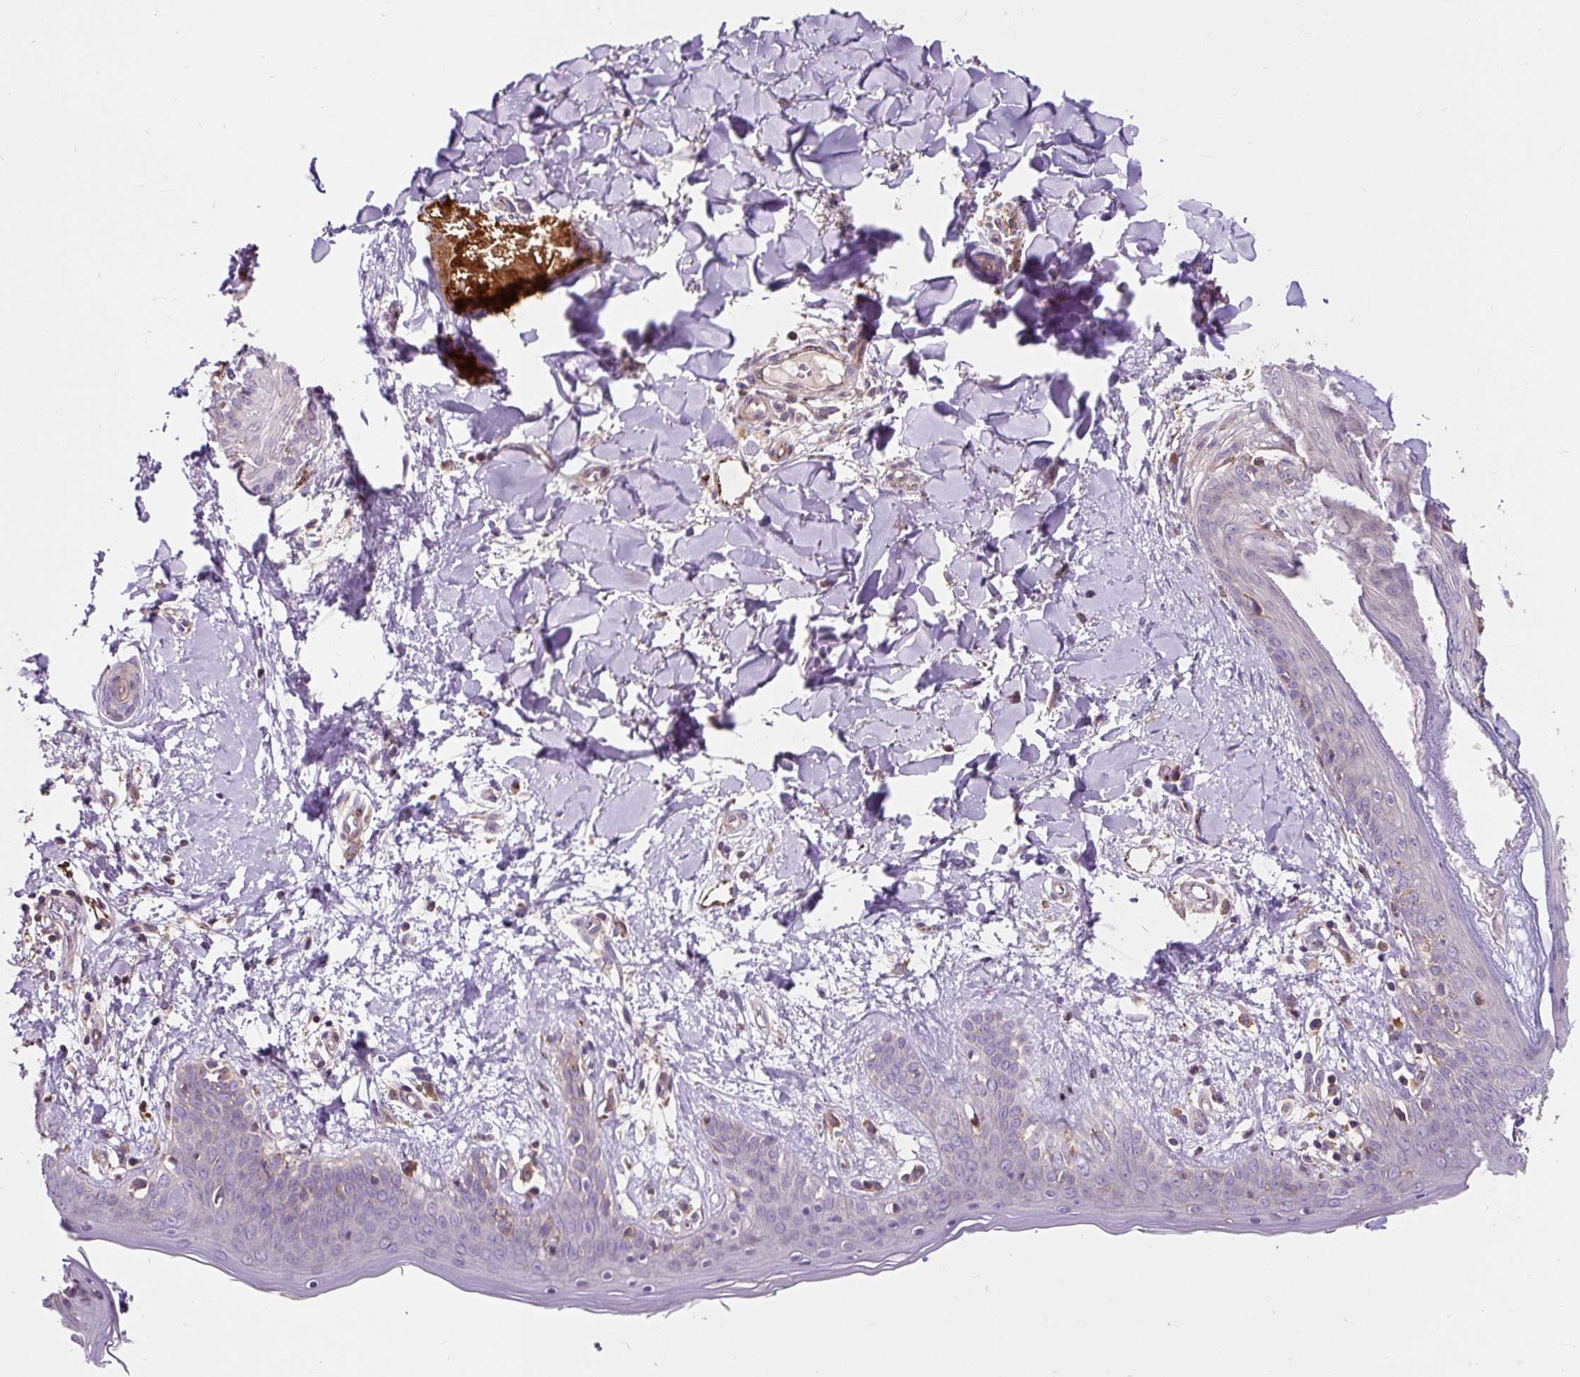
{"staining": {"intensity": "moderate", "quantity": "<25%", "location": "cytoplasmic/membranous"}, "tissue": "skin", "cell_type": "Fibroblasts", "image_type": "normal", "snomed": [{"axis": "morphology", "description": "Normal tissue, NOS"}, {"axis": "topography", "description": "Skin"}], "caption": "Protein staining of unremarkable skin exhibits moderate cytoplasmic/membranous positivity in about <25% of fibroblasts.", "gene": "PCDHGB3", "patient": {"sex": "female", "age": 34}}